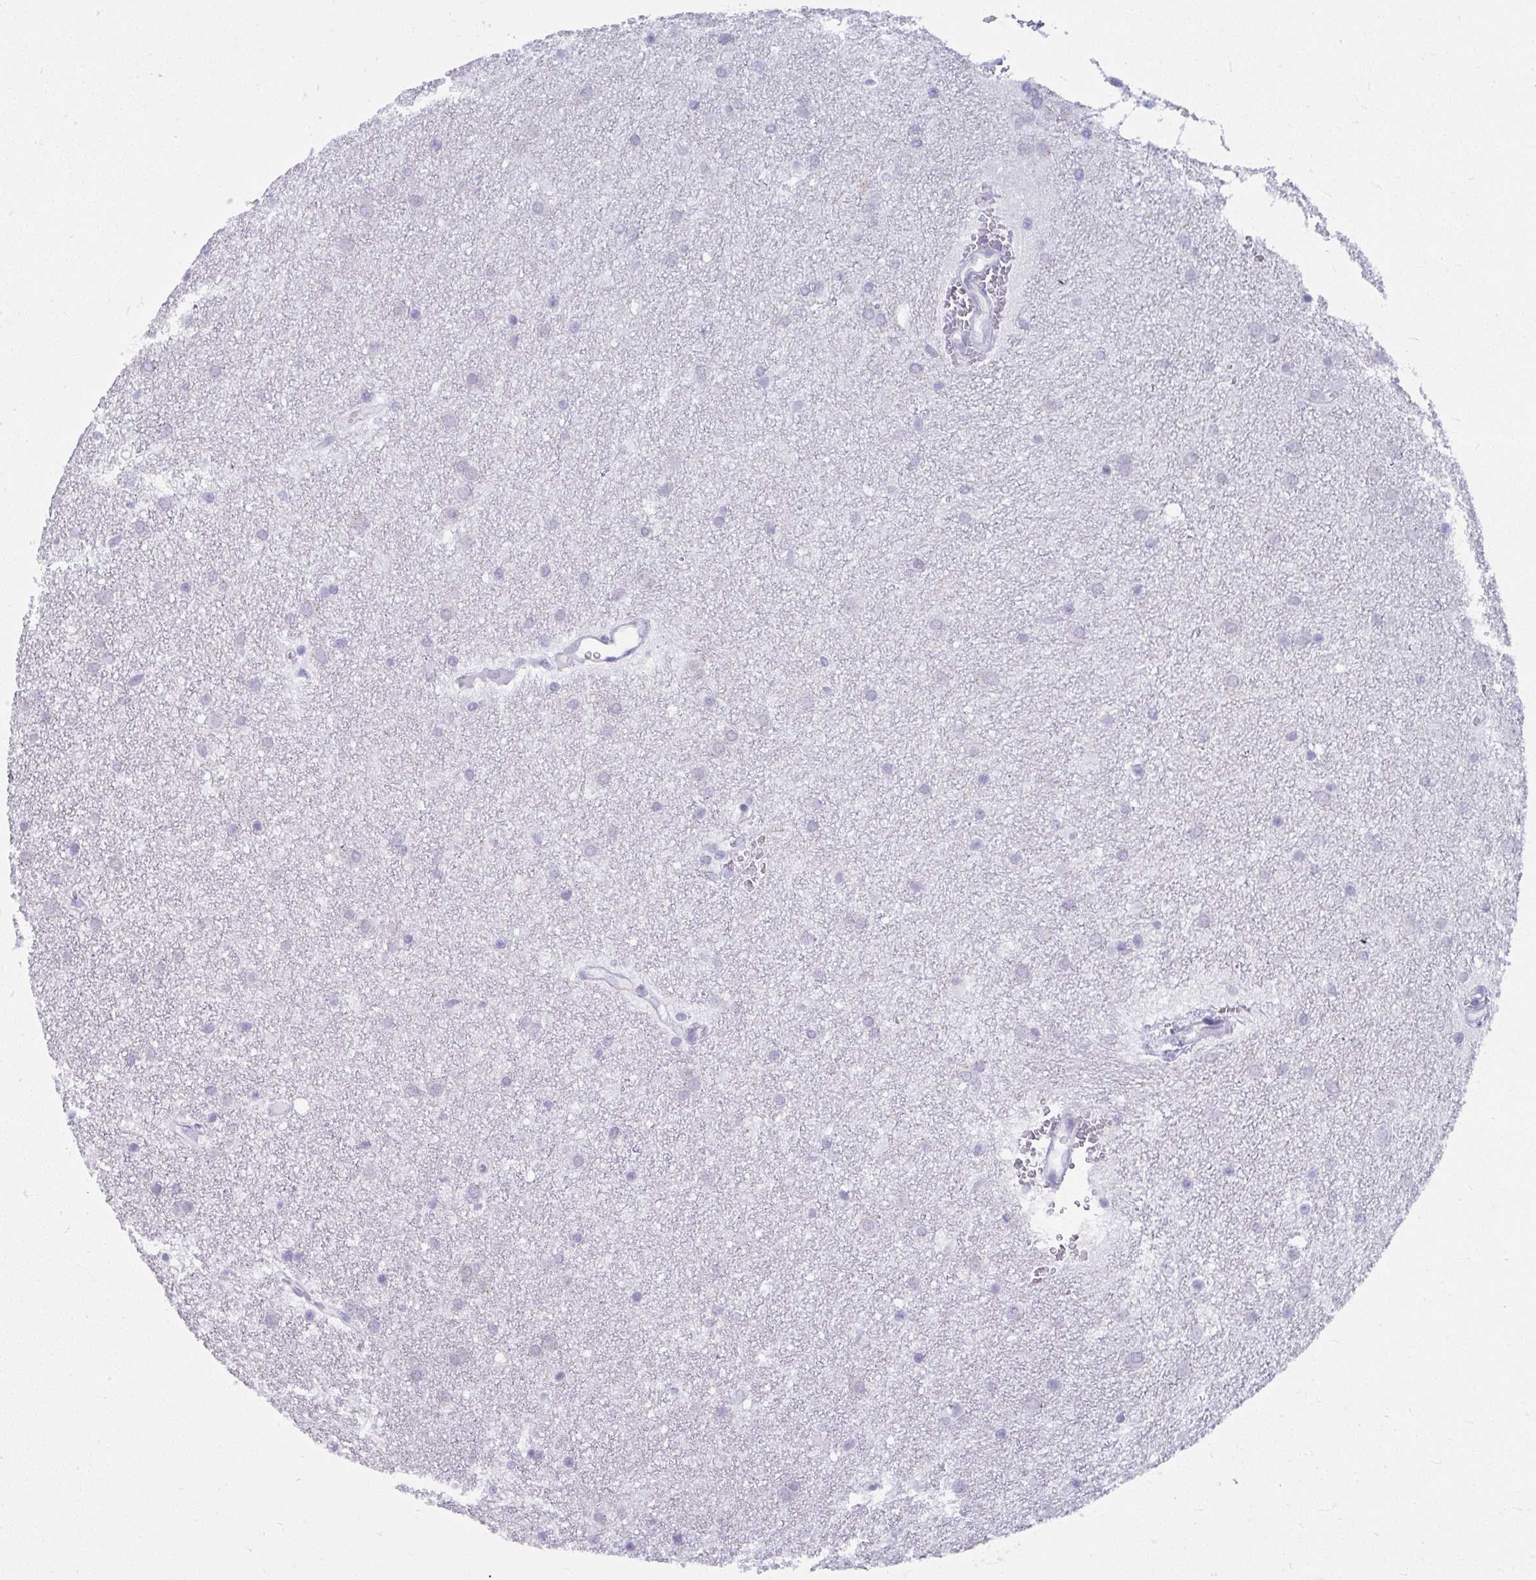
{"staining": {"intensity": "negative", "quantity": "none", "location": "none"}, "tissue": "glioma", "cell_type": "Tumor cells", "image_type": "cancer", "snomed": [{"axis": "morphology", "description": "Glioma, malignant, Low grade"}, {"axis": "topography", "description": "Cerebellum"}], "caption": "Immunohistochemistry of malignant glioma (low-grade) displays no expression in tumor cells. Brightfield microscopy of IHC stained with DAB (3,3'-diaminobenzidine) (brown) and hematoxylin (blue), captured at high magnification.", "gene": "UGT3A2", "patient": {"sex": "female", "age": 5}}